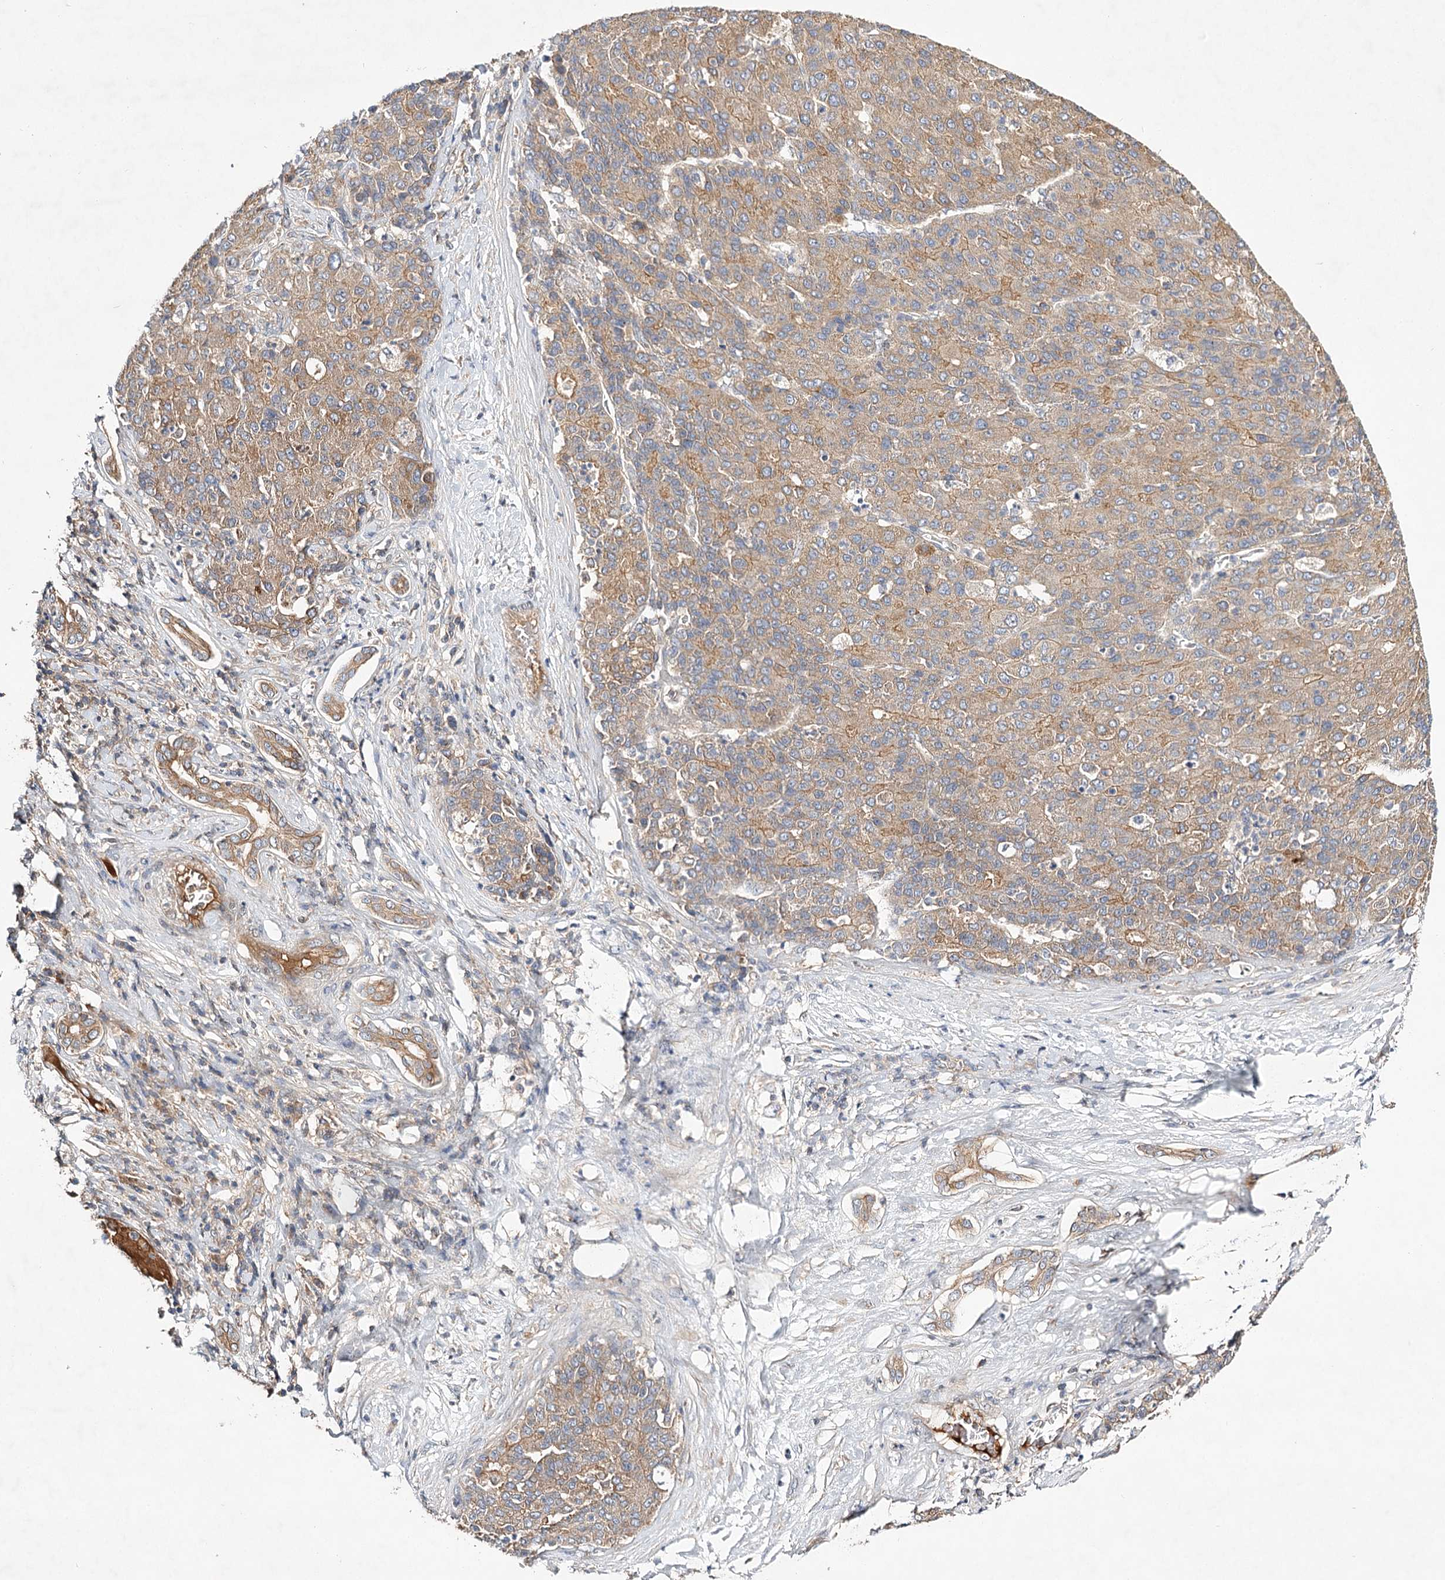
{"staining": {"intensity": "weak", "quantity": ">75%", "location": "cytoplasmic/membranous"}, "tissue": "liver cancer", "cell_type": "Tumor cells", "image_type": "cancer", "snomed": [{"axis": "morphology", "description": "Carcinoma, Hepatocellular, NOS"}, {"axis": "topography", "description": "Liver"}], "caption": "Human liver cancer (hepatocellular carcinoma) stained with a protein marker demonstrates weak staining in tumor cells.", "gene": "LSS", "patient": {"sex": "male", "age": 65}}